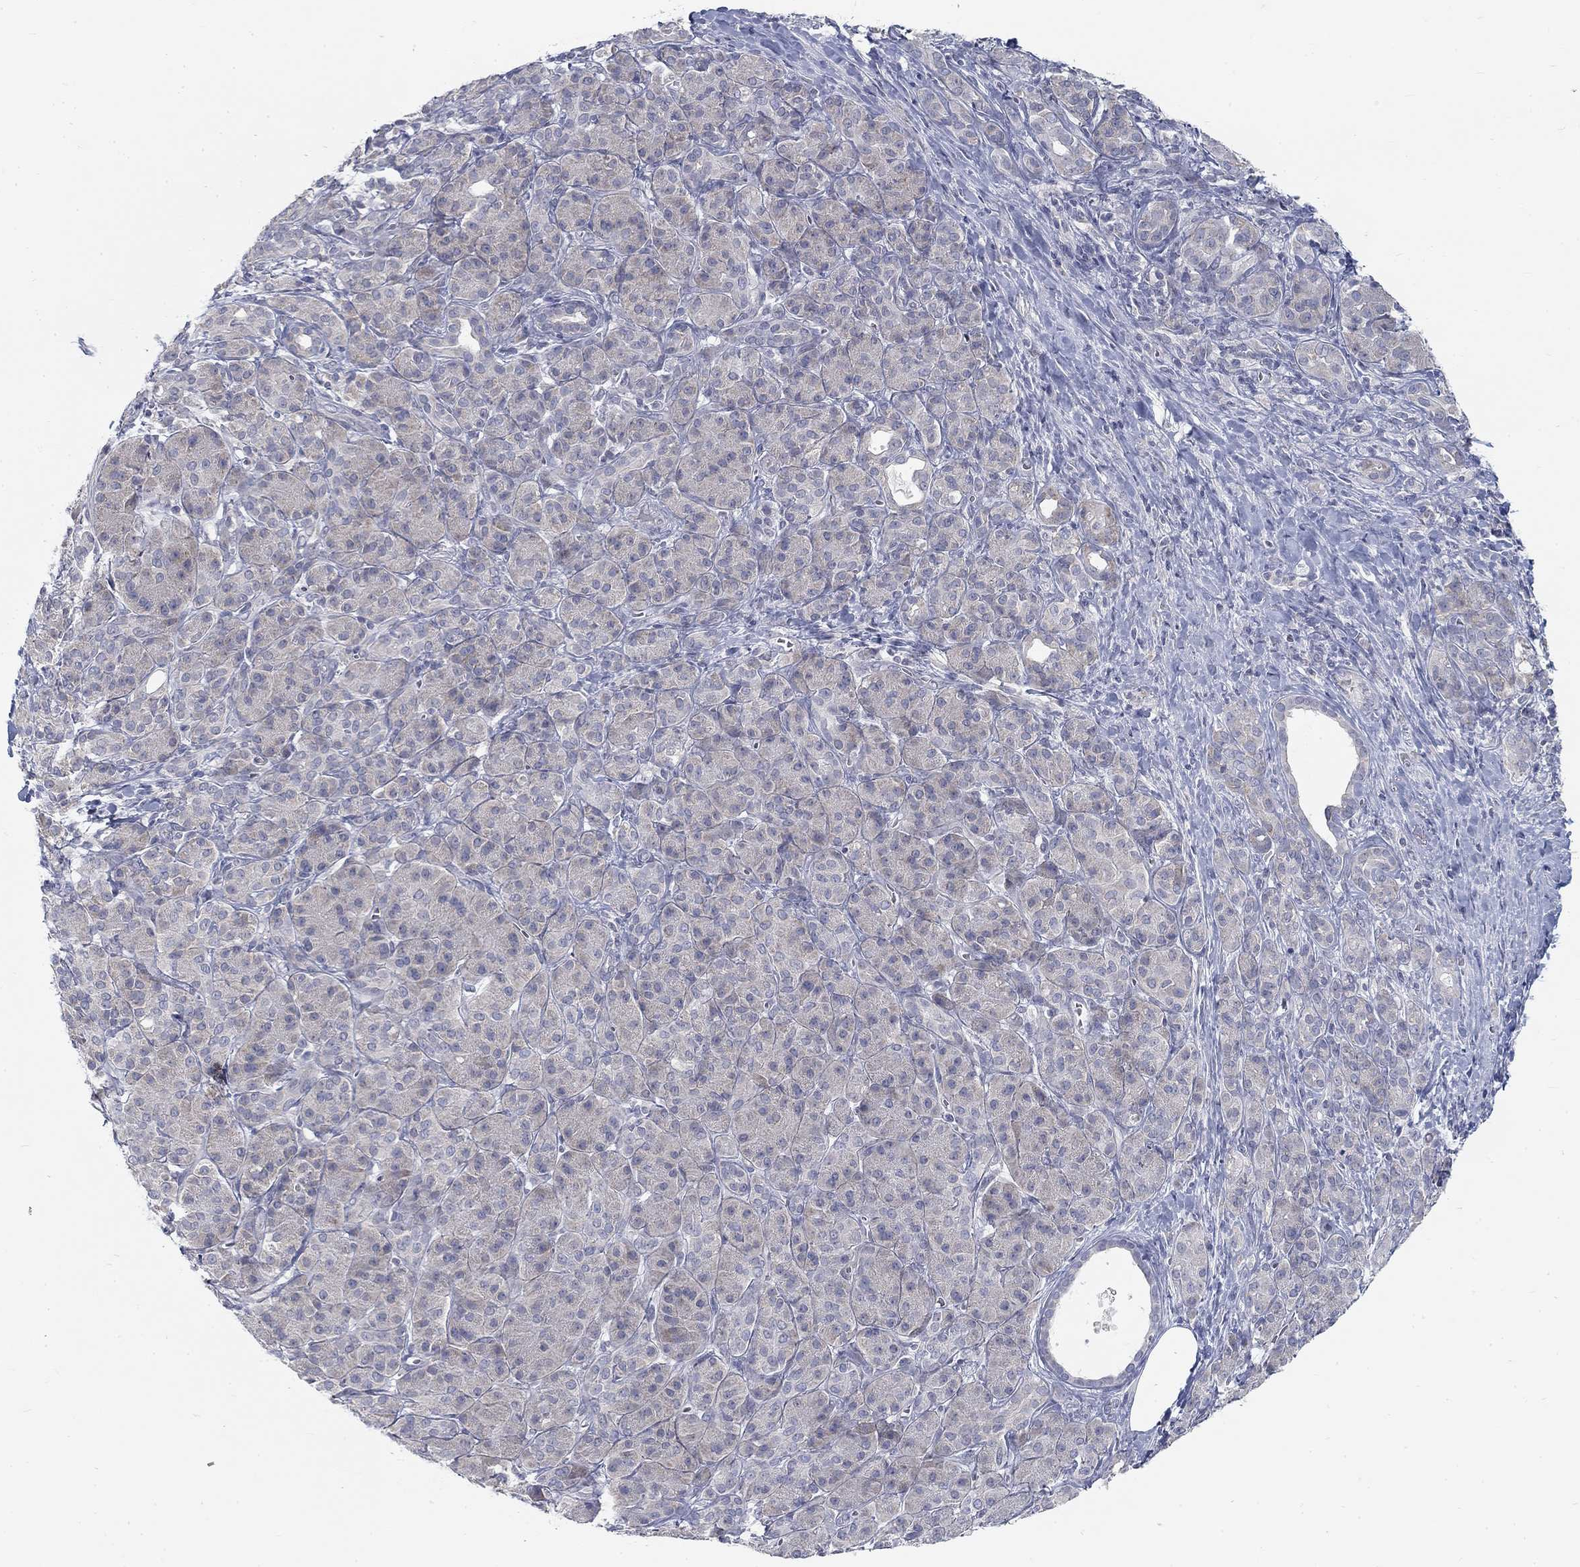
{"staining": {"intensity": "negative", "quantity": "none", "location": "none"}, "tissue": "pancreatic cancer", "cell_type": "Tumor cells", "image_type": "cancer", "snomed": [{"axis": "morphology", "description": "Adenocarcinoma, NOS"}, {"axis": "topography", "description": "Pancreas"}], "caption": "Tumor cells show no significant protein staining in pancreatic cancer (adenocarcinoma).", "gene": "ATP1A3", "patient": {"sex": "male", "age": 61}}